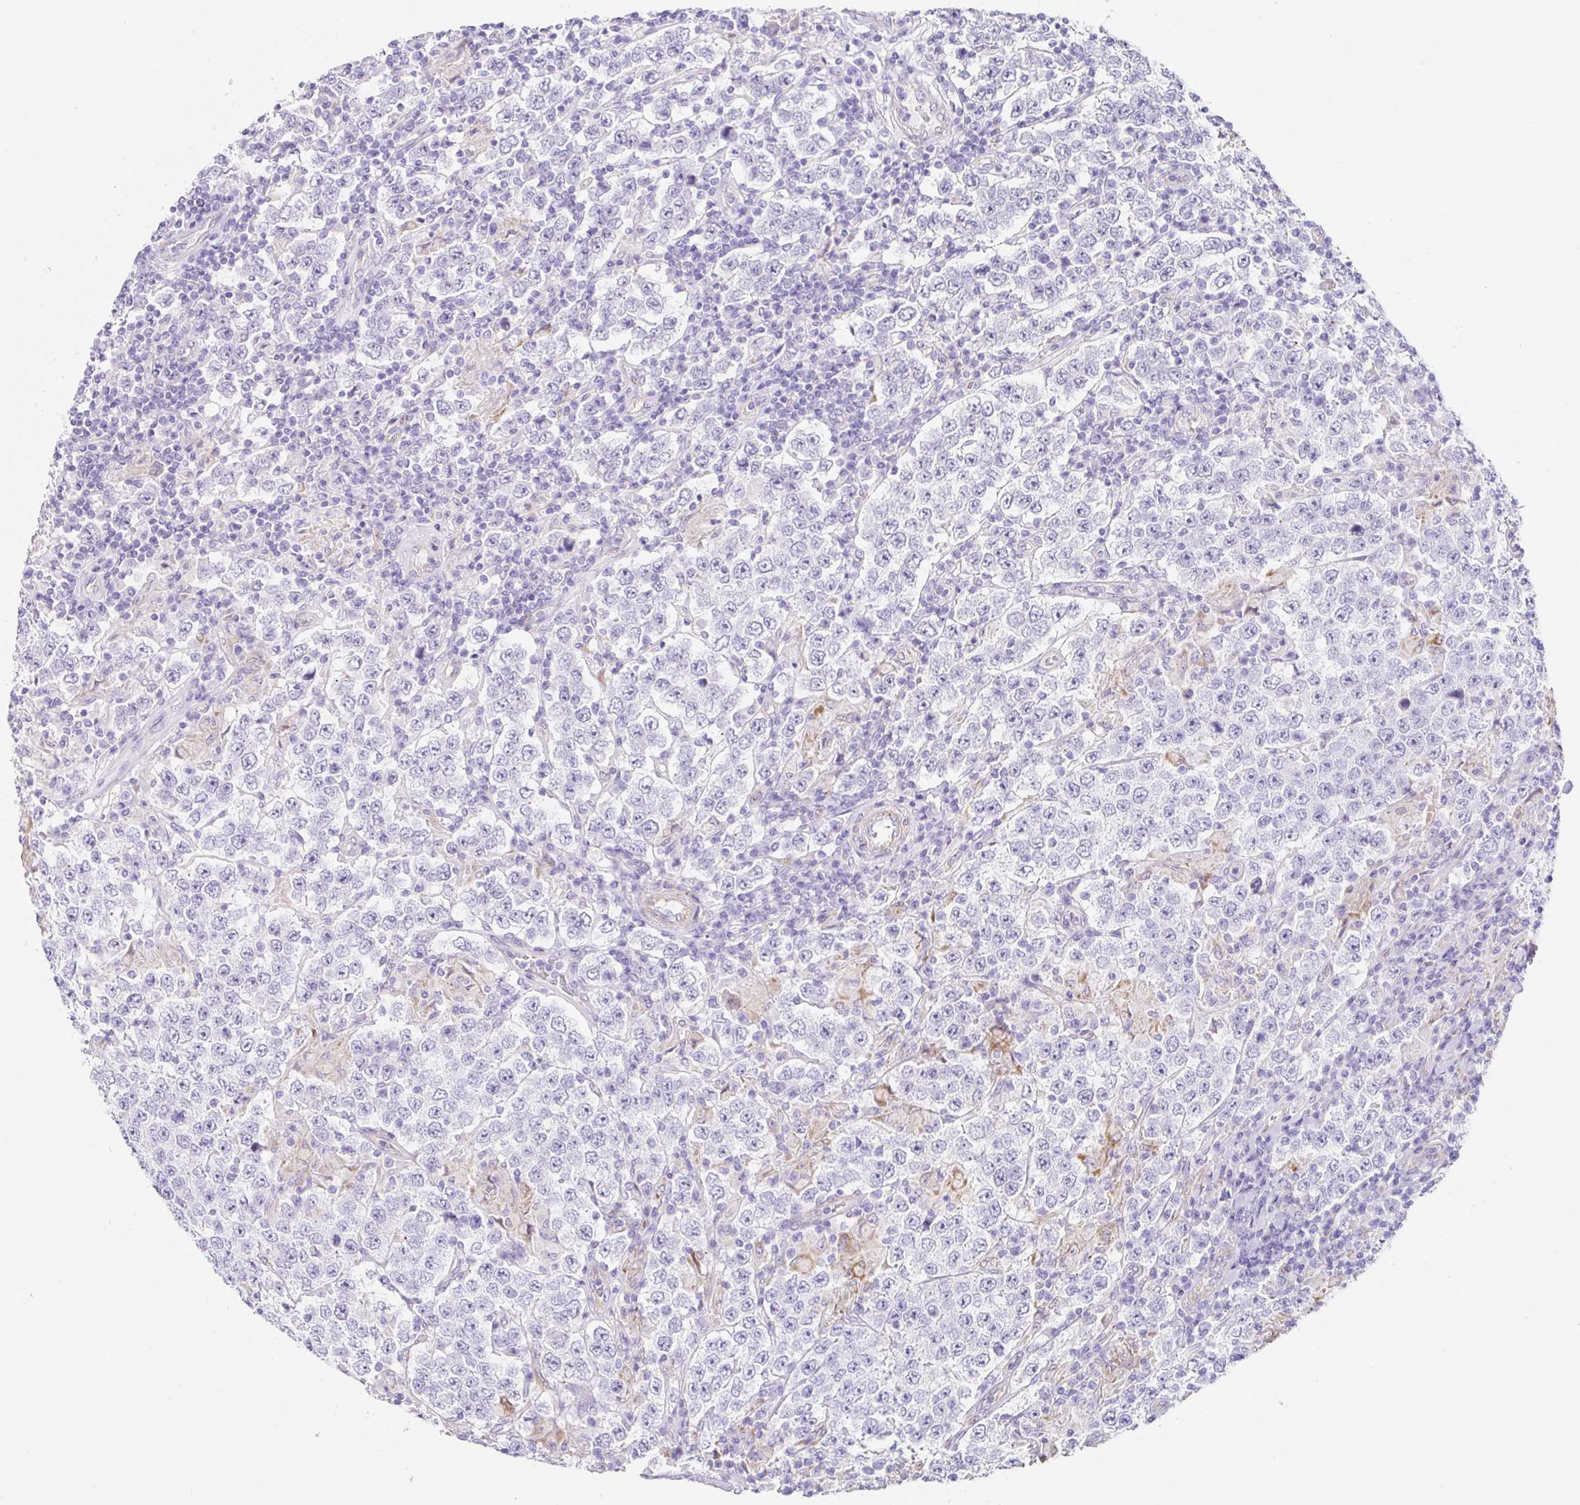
{"staining": {"intensity": "negative", "quantity": "none", "location": "none"}, "tissue": "testis cancer", "cell_type": "Tumor cells", "image_type": "cancer", "snomed": [{"axis": "morphology", "description": "Normal tissue, NOS"}, {"axis": "morphology", "description": "Urothelial carcinoma, High grade"}, {"axis": "morphology", "description": "Seminoma, NOS"}, {"axis": "morphology", "description": "Carcinoma, Embryonal, NOS"}, {"axis": "topography", "description": "Urinary bladder"}, {"axis": "topography", "description": "Testis"}], "caption": "Tumor cells show no significant protein expression in testis urothelial carcinoma (high-grade).", "gene": "DKK4", "patient": {"sex": "male", "age": 41}}